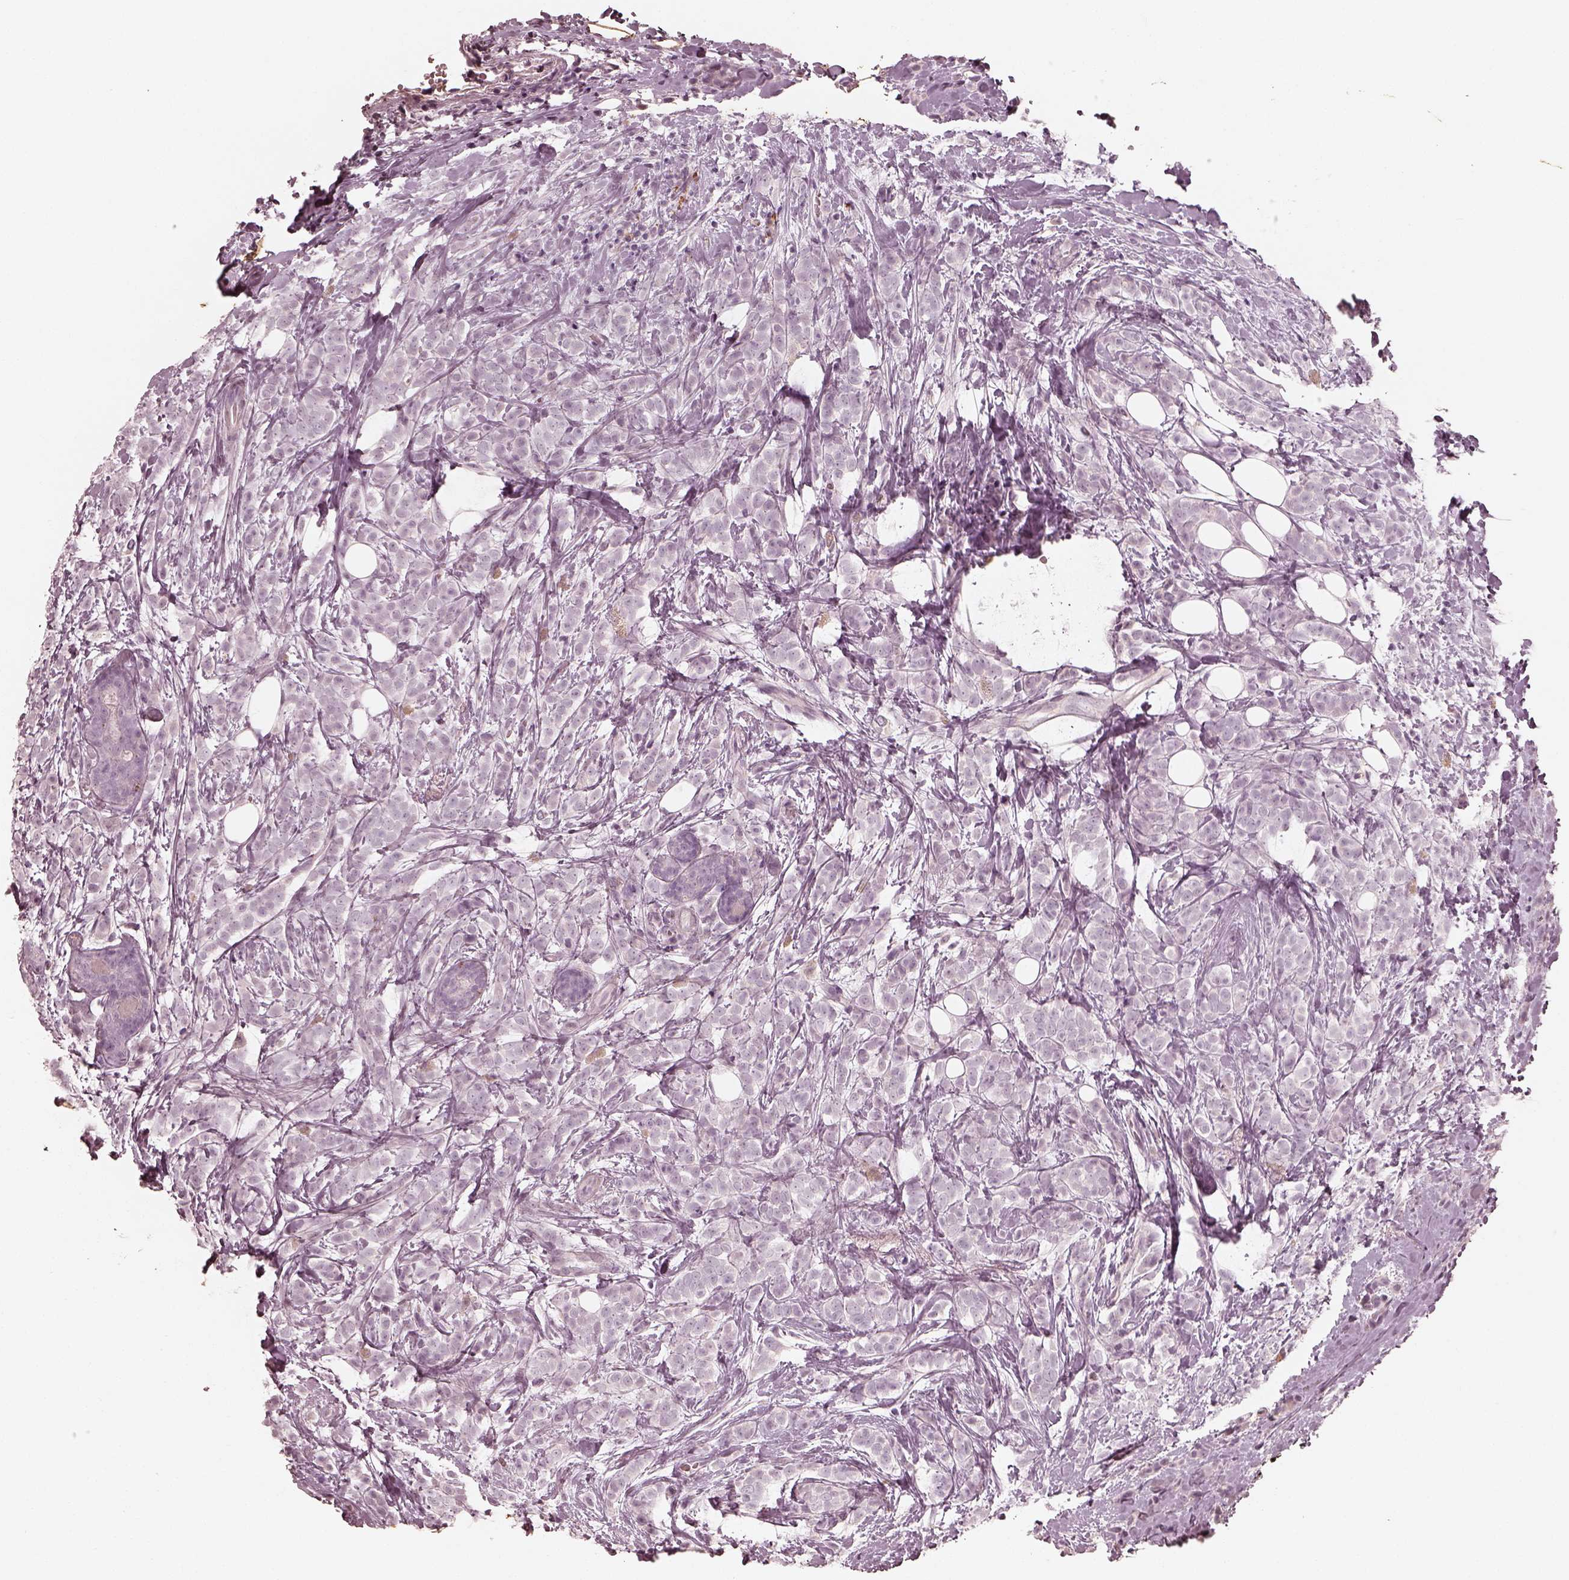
{"staining": {"intensity": "negative", "quantity": "none", "location": "none"}, "tissue": "breast cancer", "cell_type": "Tumor cells", "image_type": "cancer", "snomed": [{"axis": "morphology", "description": "Lobular carcinoma"}, {"axis": "topography", "description": "Breast"}], "caption": "Tumor cells show no significant expression in lobular carcinoma (breast).", "gene": "ADRB3", "patient": {"sex": "female", "age": 49}}